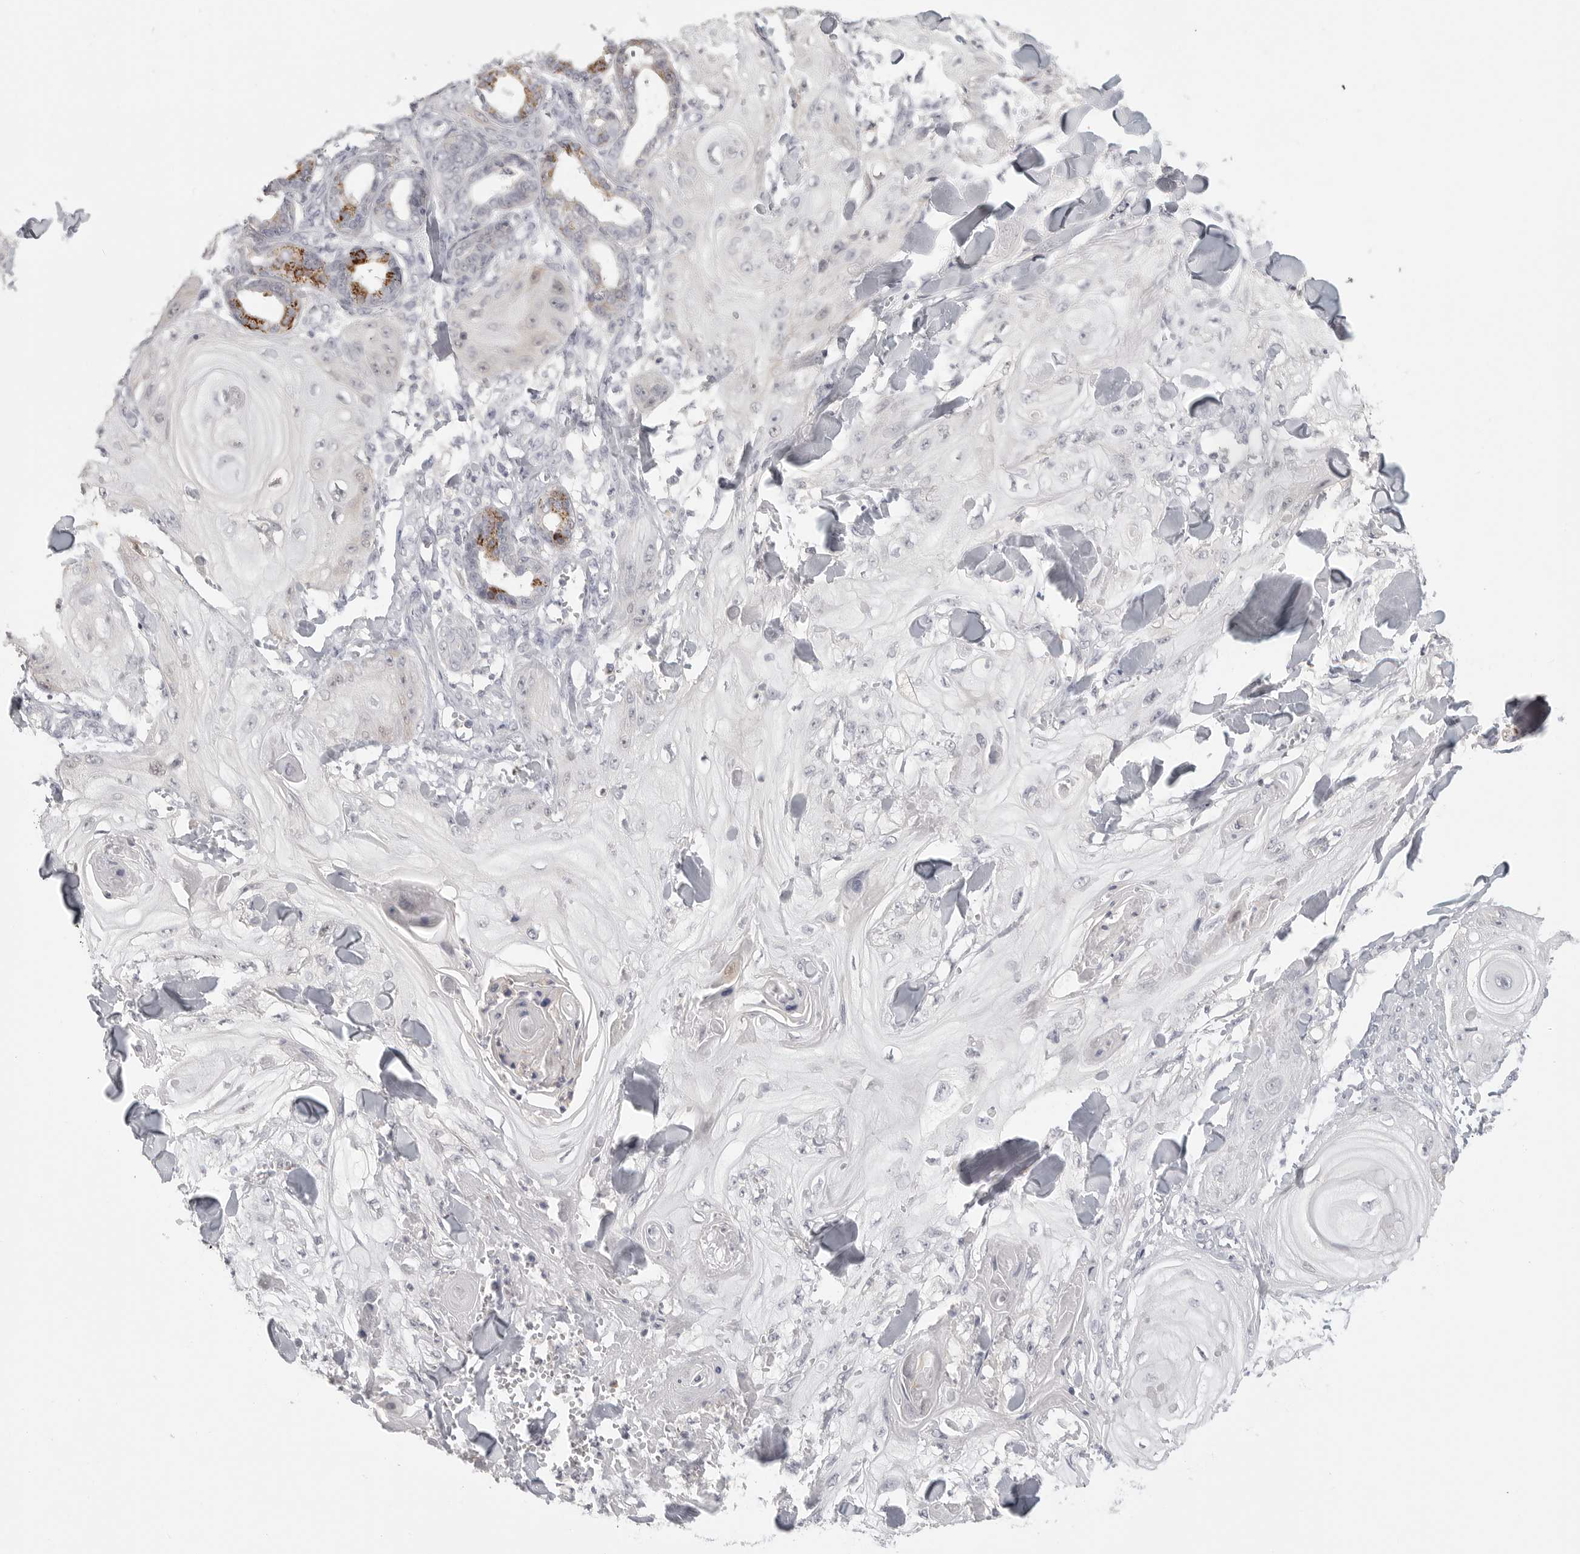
{"staining": {"intensity": "negative", "quantity": "none", "location": "none"}, "tissue": "skin cancer", "cell_type": "Tumor cells", "image_type": "cancer", "snomed": [{"axis": "morphology", "description": "Squamous cell carcinoma, NOS"}, {"axis": "topography", "description": "Skin"}], "caption": "The image demonstrates no significant positivity in tumor cells of skin cancer.", "gene": "HMGCS2", "patient": {"sex": "male", "age": 74}}